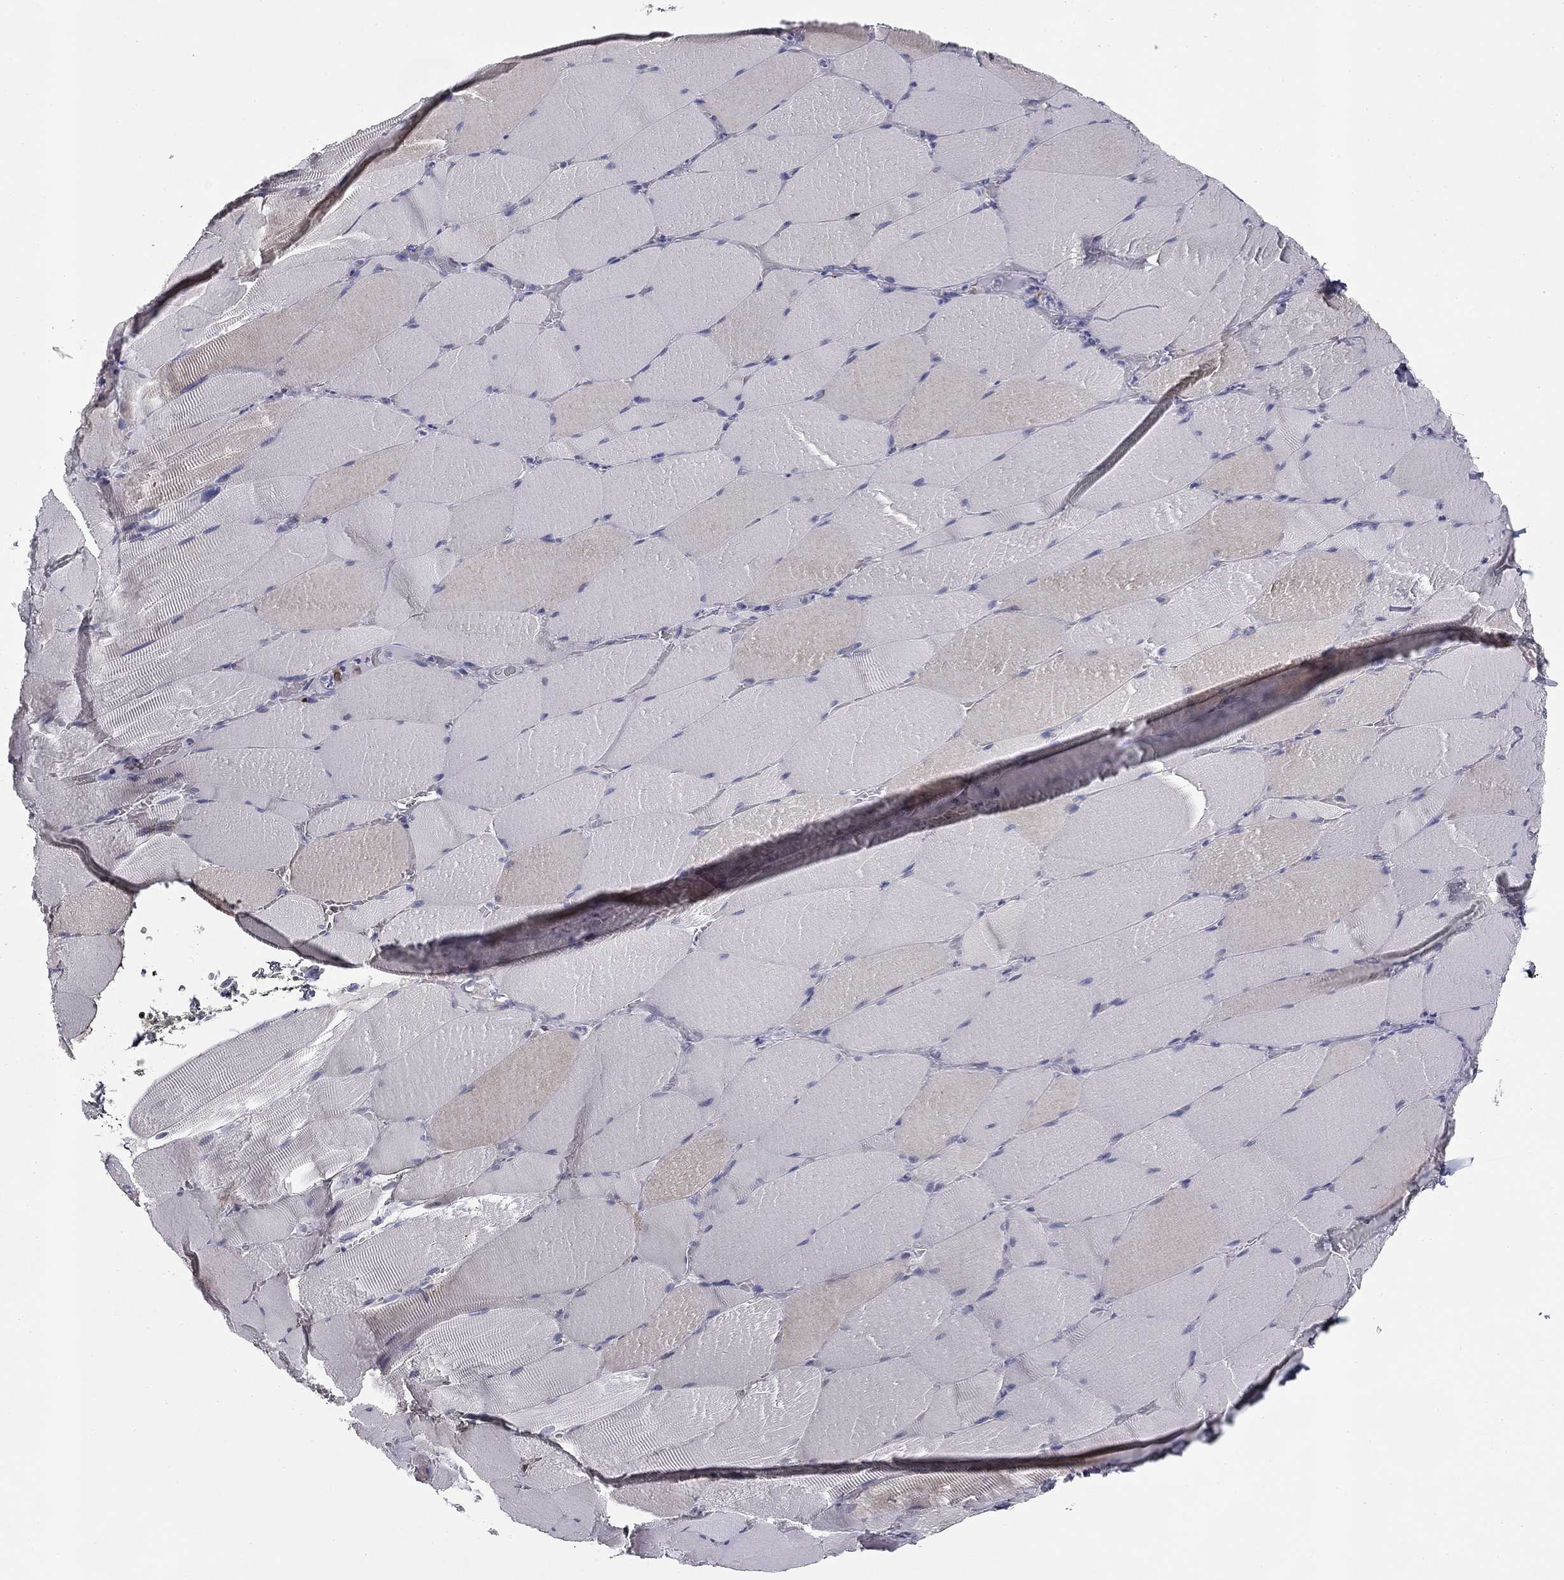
{"staining": {"intensity": "negative", "quantity": "none", "location": "none"}, "tissue": "skeletal muscle", "cell_type": "Myocytes", "image_type": "normal", "snomed": [{"axis": "morphology", "description": "Normal tissue, NOS"}, {"axis": "topography", "description": "Skeletal muscle"}], "caption": "An immunohistochemistry photomicrograph of normal skeletal muscle is shown. There is no staining in myocytes of skeletal muscle.", "gene": "TRAT1", "patient": {"sex": "male", "age": 56}}